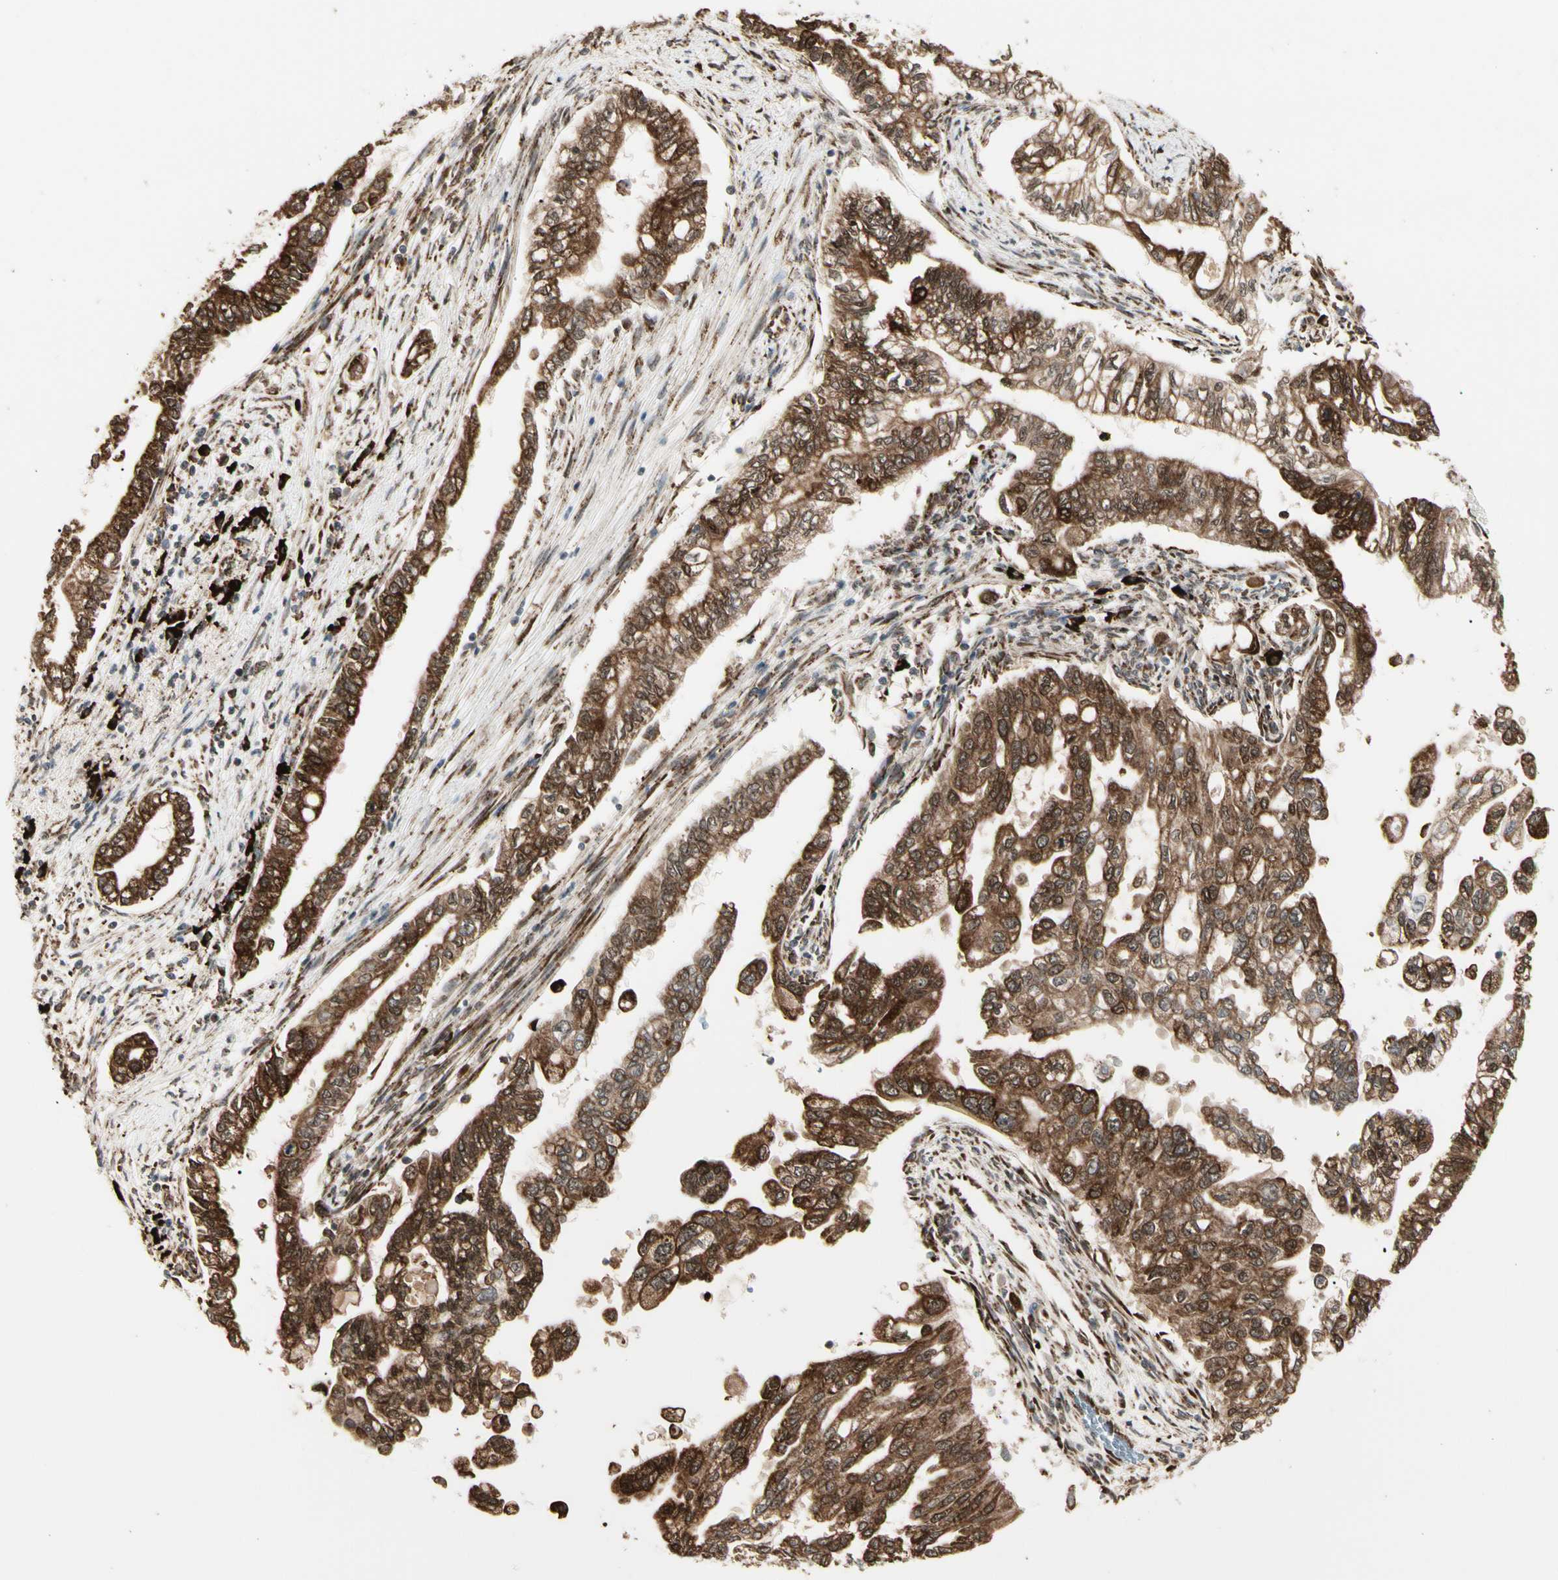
{"staining": {"intensity": "strong", "quantity": ">75%", "location": "cytoplasmic/membranous"}, "tissue": "pancreatic cancer", "cell_type": "Tumor cells", "image_type": "cancer", "snomed": [{"axis": "morphology", "description": "Normal tissue, NOS"}, {"axis": "topography", "description": "Pancreas"}], "caption": "A brown stain highlights strong cytoplasmic/membranous expression of a protein in pancreatic cancer tumor cells. (Brightfield microscopy of DAB IHC at high magnification).", "gene": "HSP90B1", "patient": {"sex": "male", "age": 42}}